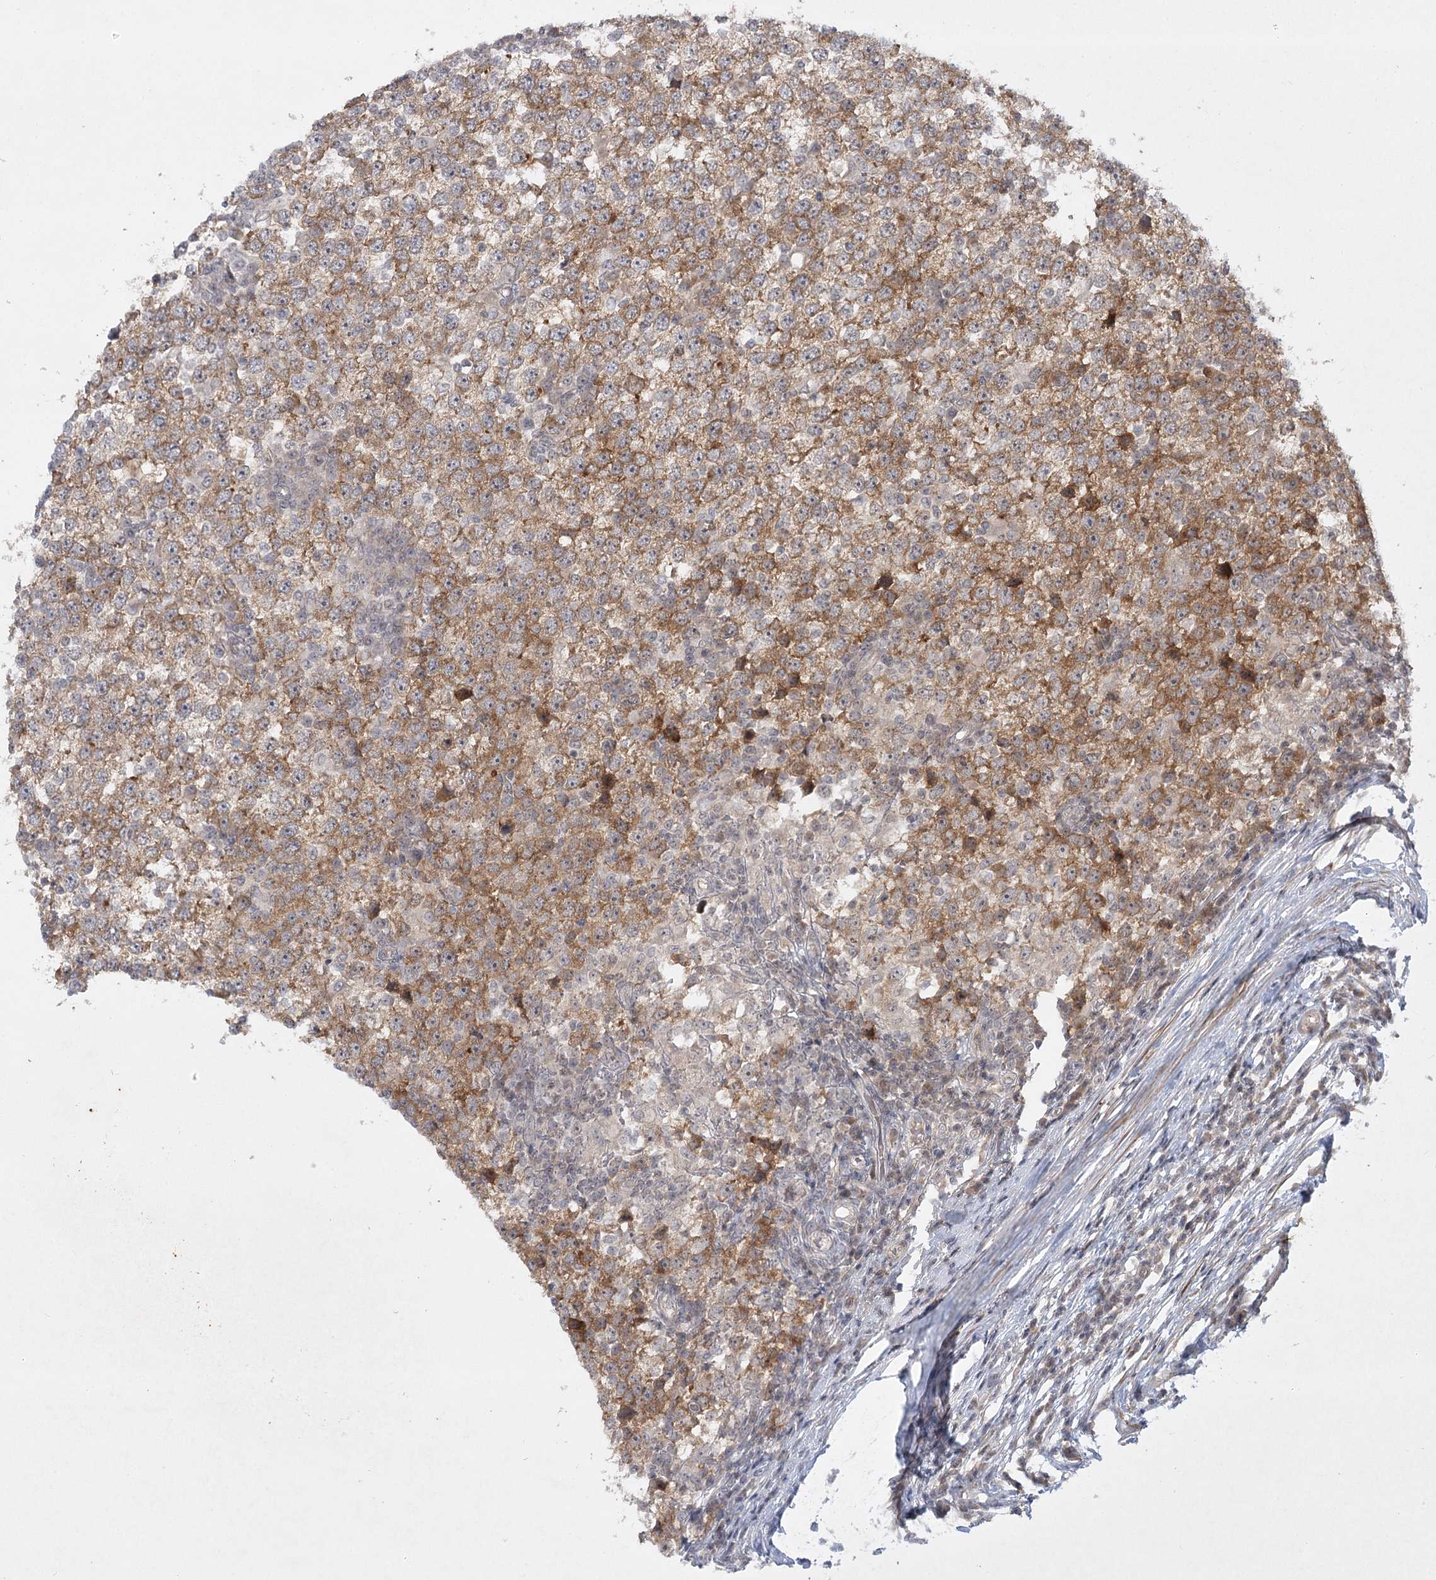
{"staining": {"intensity": "moderate", "quantity": ">75%", "location": "cytoplasmic/membranous"}, "tissue": "testis cancer", "cell_type": "Tumor cells", "image_type": "cancer", "snomed": [{"axis": "morphology", "description": "Seminoma, NOS"}, {"axis": "topography", "description": "Testis"}], "caption": "Protein staining of seminoma (testis) tissue reveals moderate cytoplasmic/membranous positivity in approximately >75% of tumor cells.", "gene": "SH2D3A", "patient": {"sex": "male", "age": 65}}